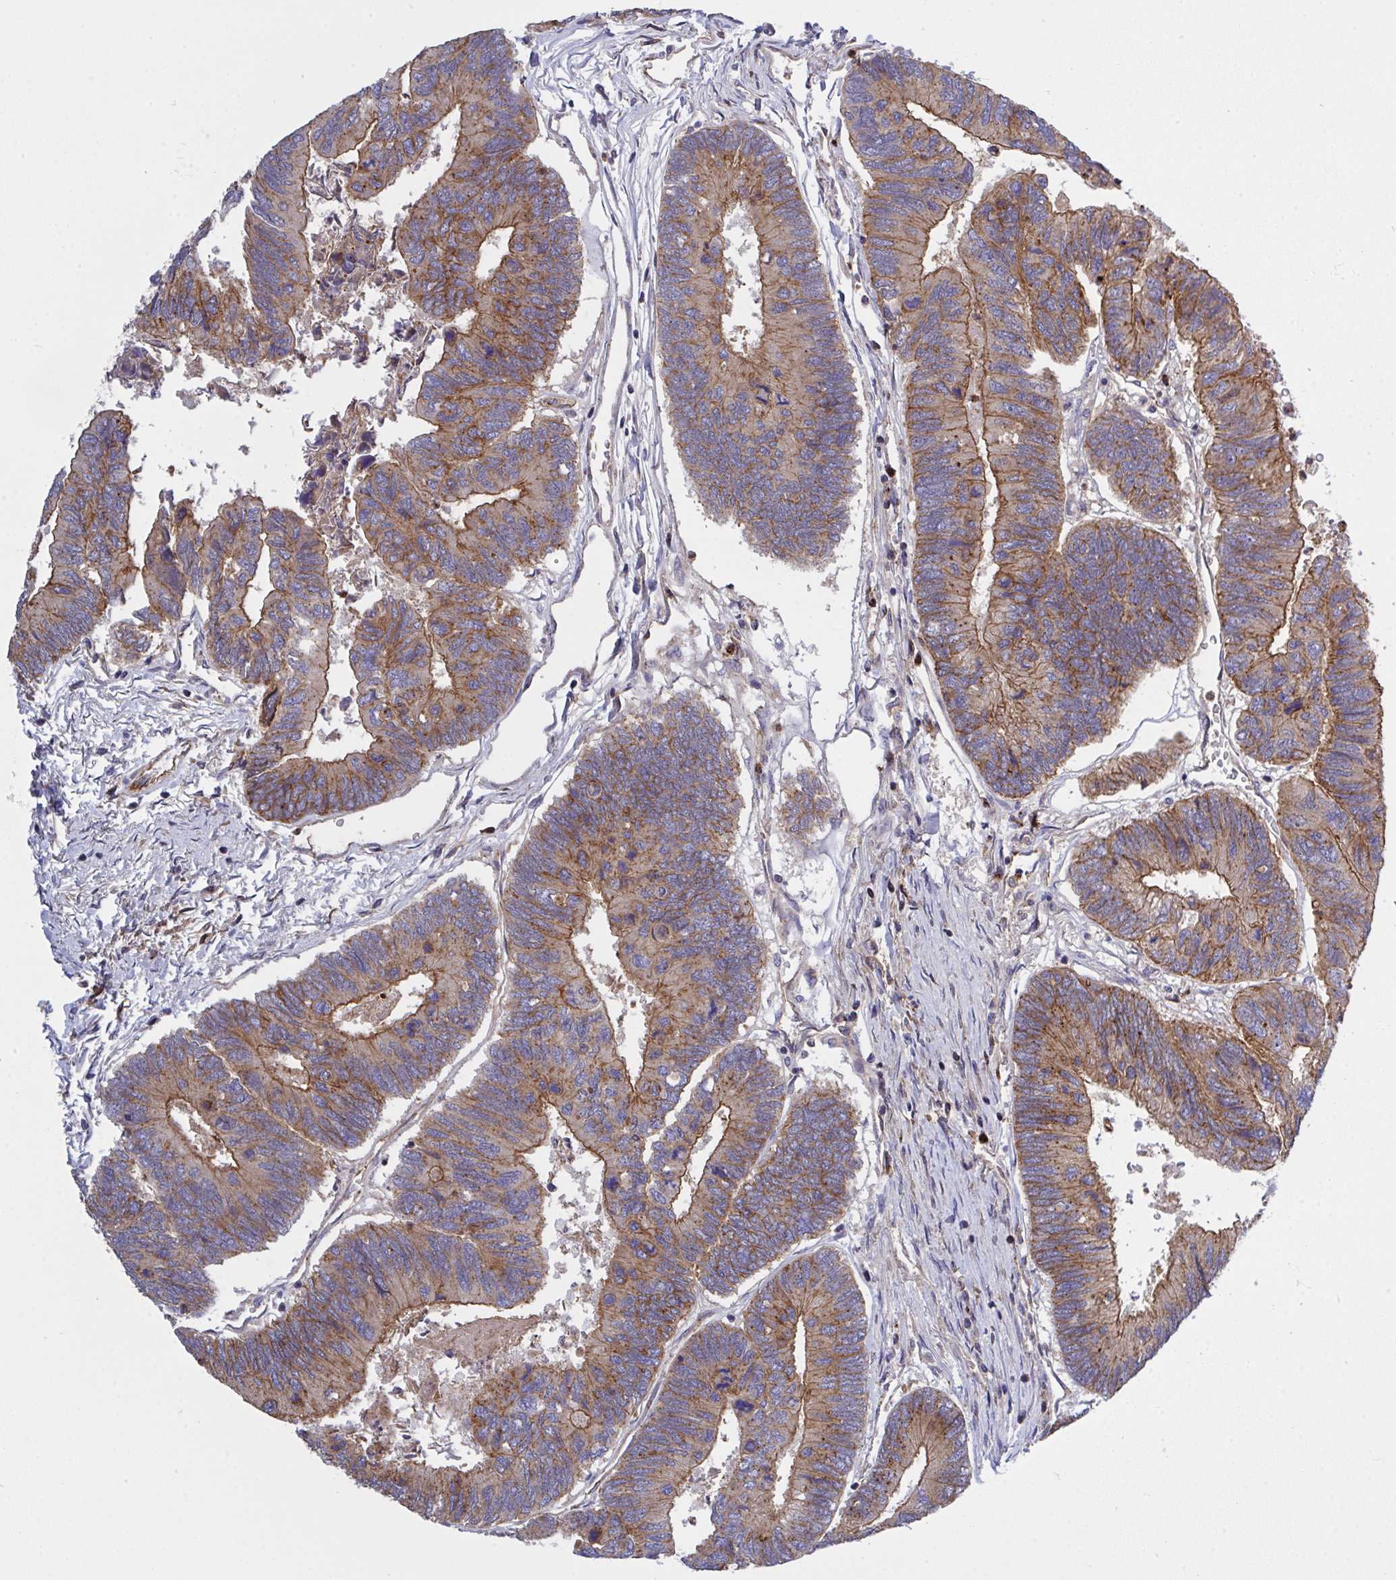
{"staining": {"intensity": "moderate", "quantity": ">75%", "location": "cytoplasmic/membranous"}, "tissue": "colorectal cancer", "cell_type": "Tumor cells", "image_type": "cancer", "snomed": [{"axis": "morphology", "description": "Adenocarcinoma, NOS"}, {"axis": "topography", "description": "Colon"}], "caption": "There is medium levels of moderate cytoplasmic/membranous staining in tumor cells of colorectal adenocarcinoma, as demonstrated by immunohistochemical staining (brown color).", "gene": "C4orf36", "patient": {"sex": "female", "age": 67}}